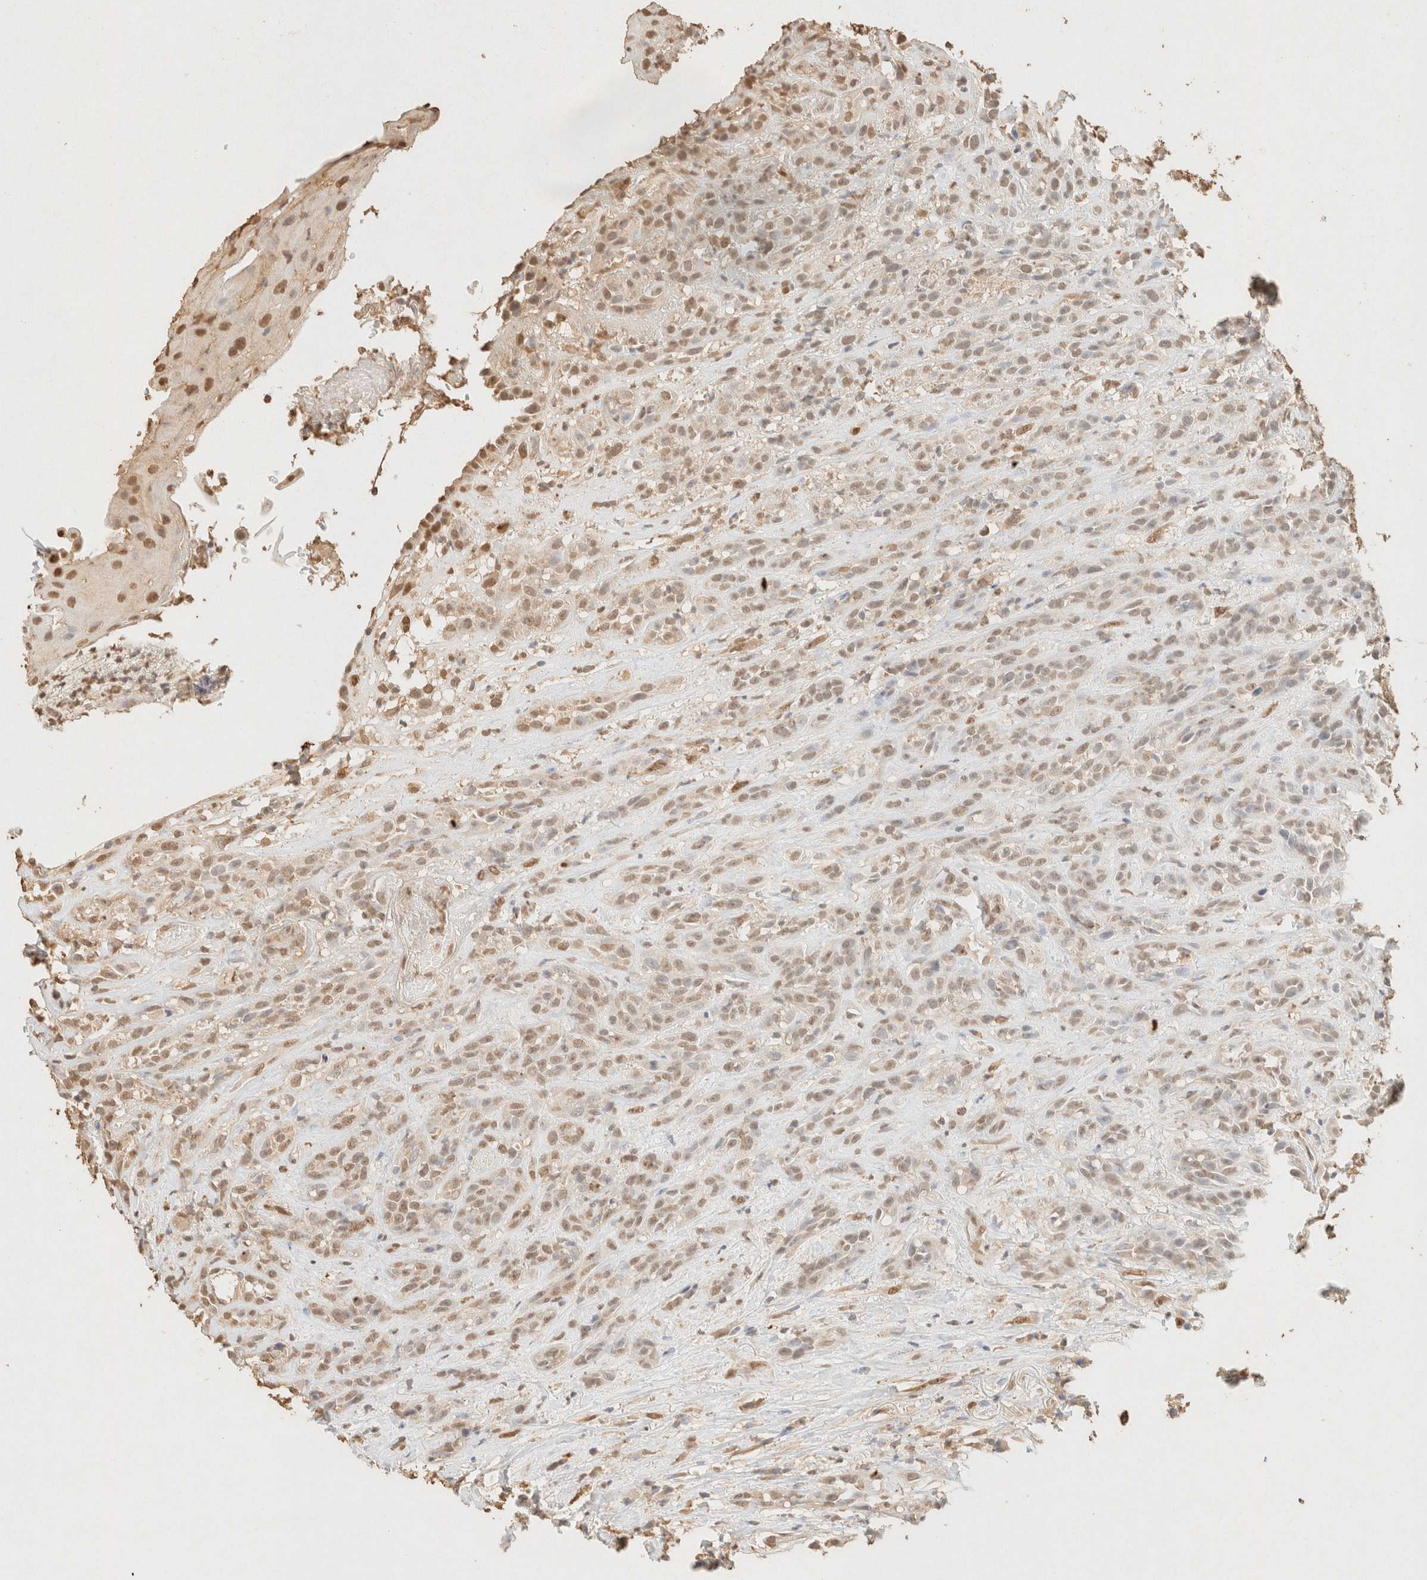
{"staining": {"intensity": "weak", "quantity": ">75%", "location": "nuclear"}, "tissue": "head and neck cancer", "cell_type": "Tumor cells", "image_type": "cancer", "snomed": [{"axis": "morphology", "description": "Normal tissue, NOS"}, {"axis": "morphology", "description": "Squamous cell carcinoma, NOS"}, {"axis": "topography", "description": "Cartilage tissue"}, {"axis": "topography", "description": "Head-Neck"}], "caption": "Human squamous cell carcinoma (head and neck) stained with a brown dye exhibits weak nuclear positive positivity in about >75% of tumor cells.", "gene": "S100A13", "patient": {"sex": "male", "age": 62}}